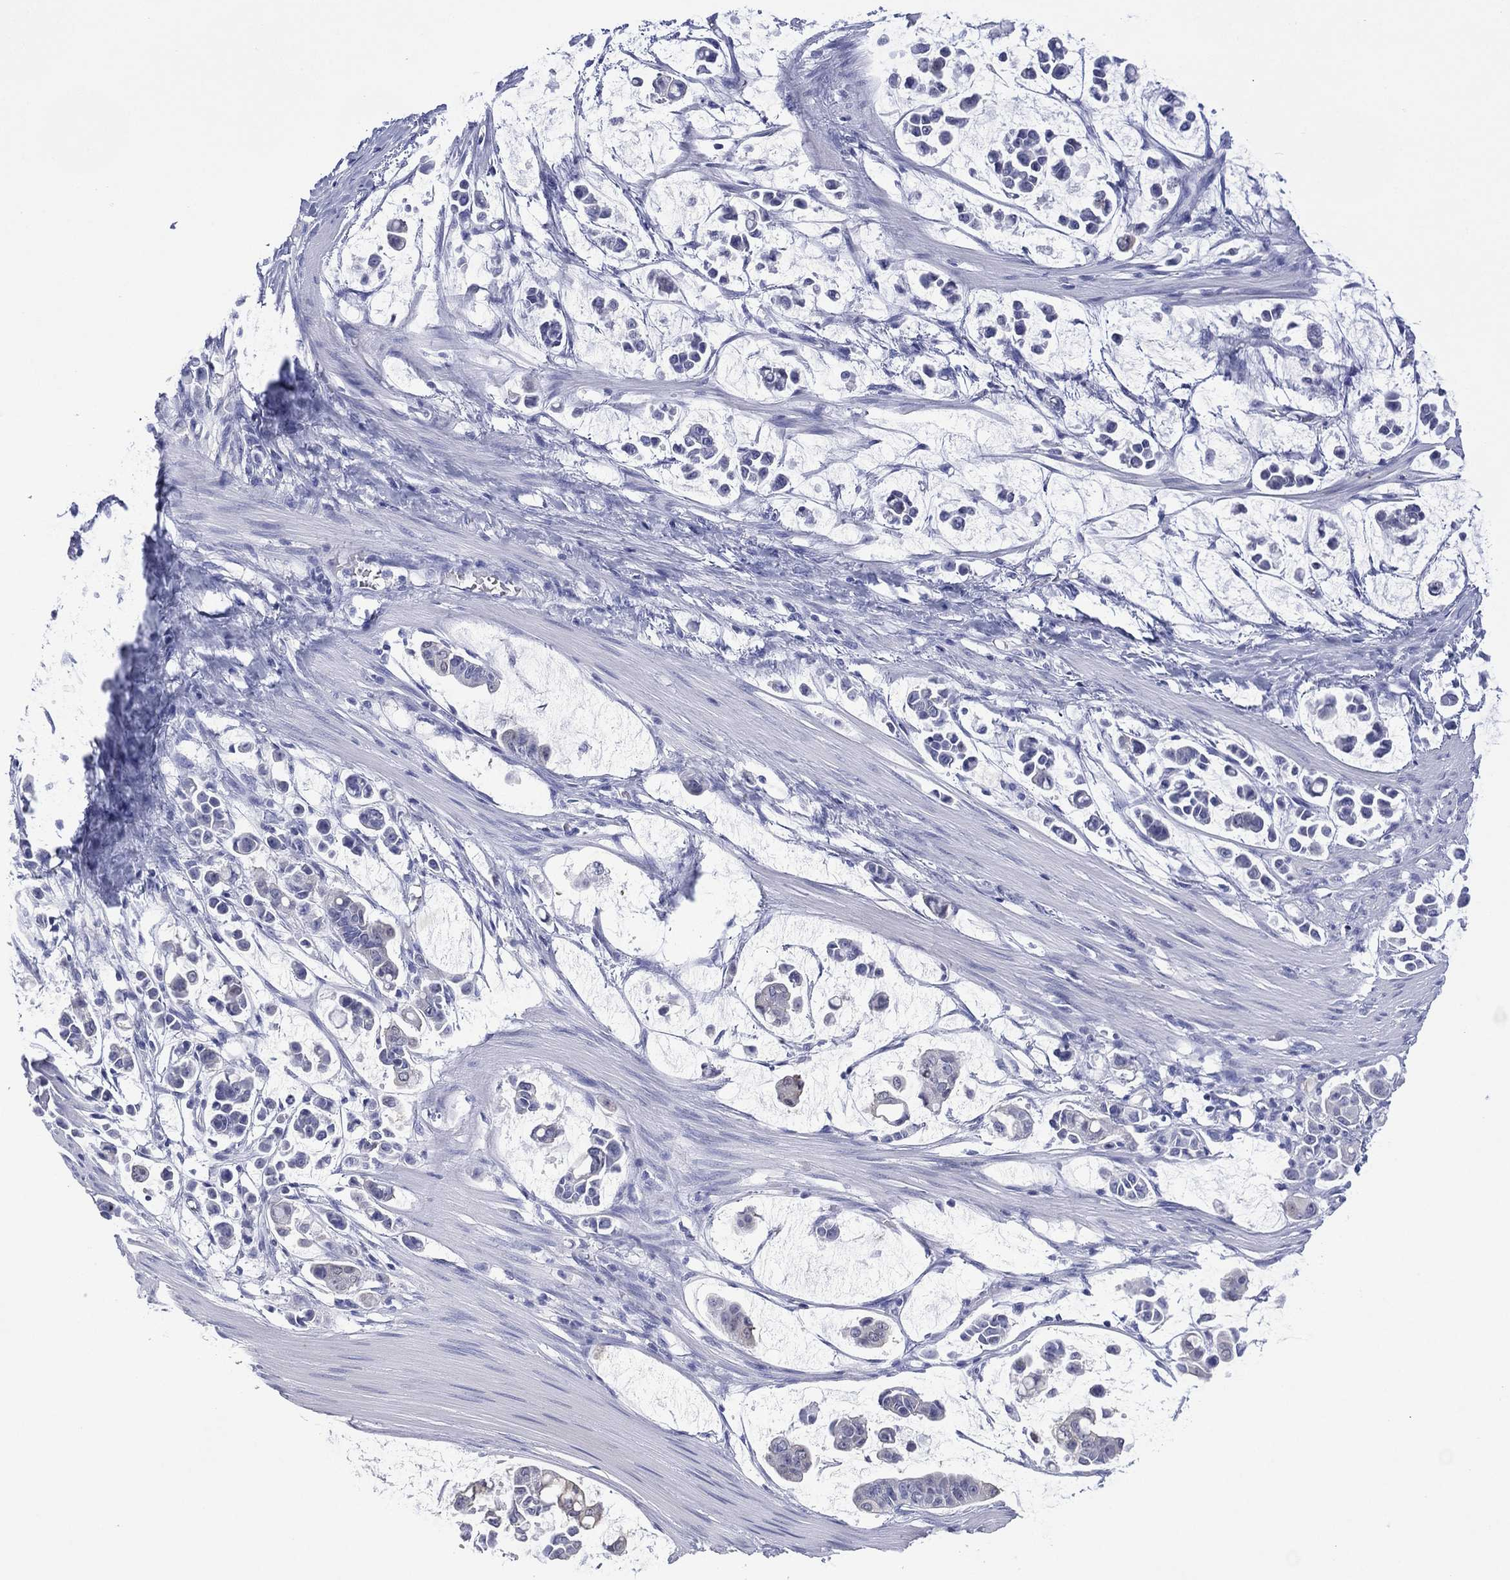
{"staining": {"intensity": "negative", "quantity": "none", "location": "none"}, "tissue": "stomach cancer", "cell_type": "Tumor cells", "image_type": "cancer", "snomed": [{"axis": "morphology", "description": "Adenocarcinoma, NOS"}, {"axis": "topography", "description": "Stomach"}], "caption": "High magnification brightfield microscopy of adenocarcinoma (stomach) stained with DAB (3,3'-diaminobenzidine) (brown) and counterstained with hematoxylin (blue): tumor cells show no significant expression.", "gene": "DSG1", "patient": {"sex": "male", "age": 82}}